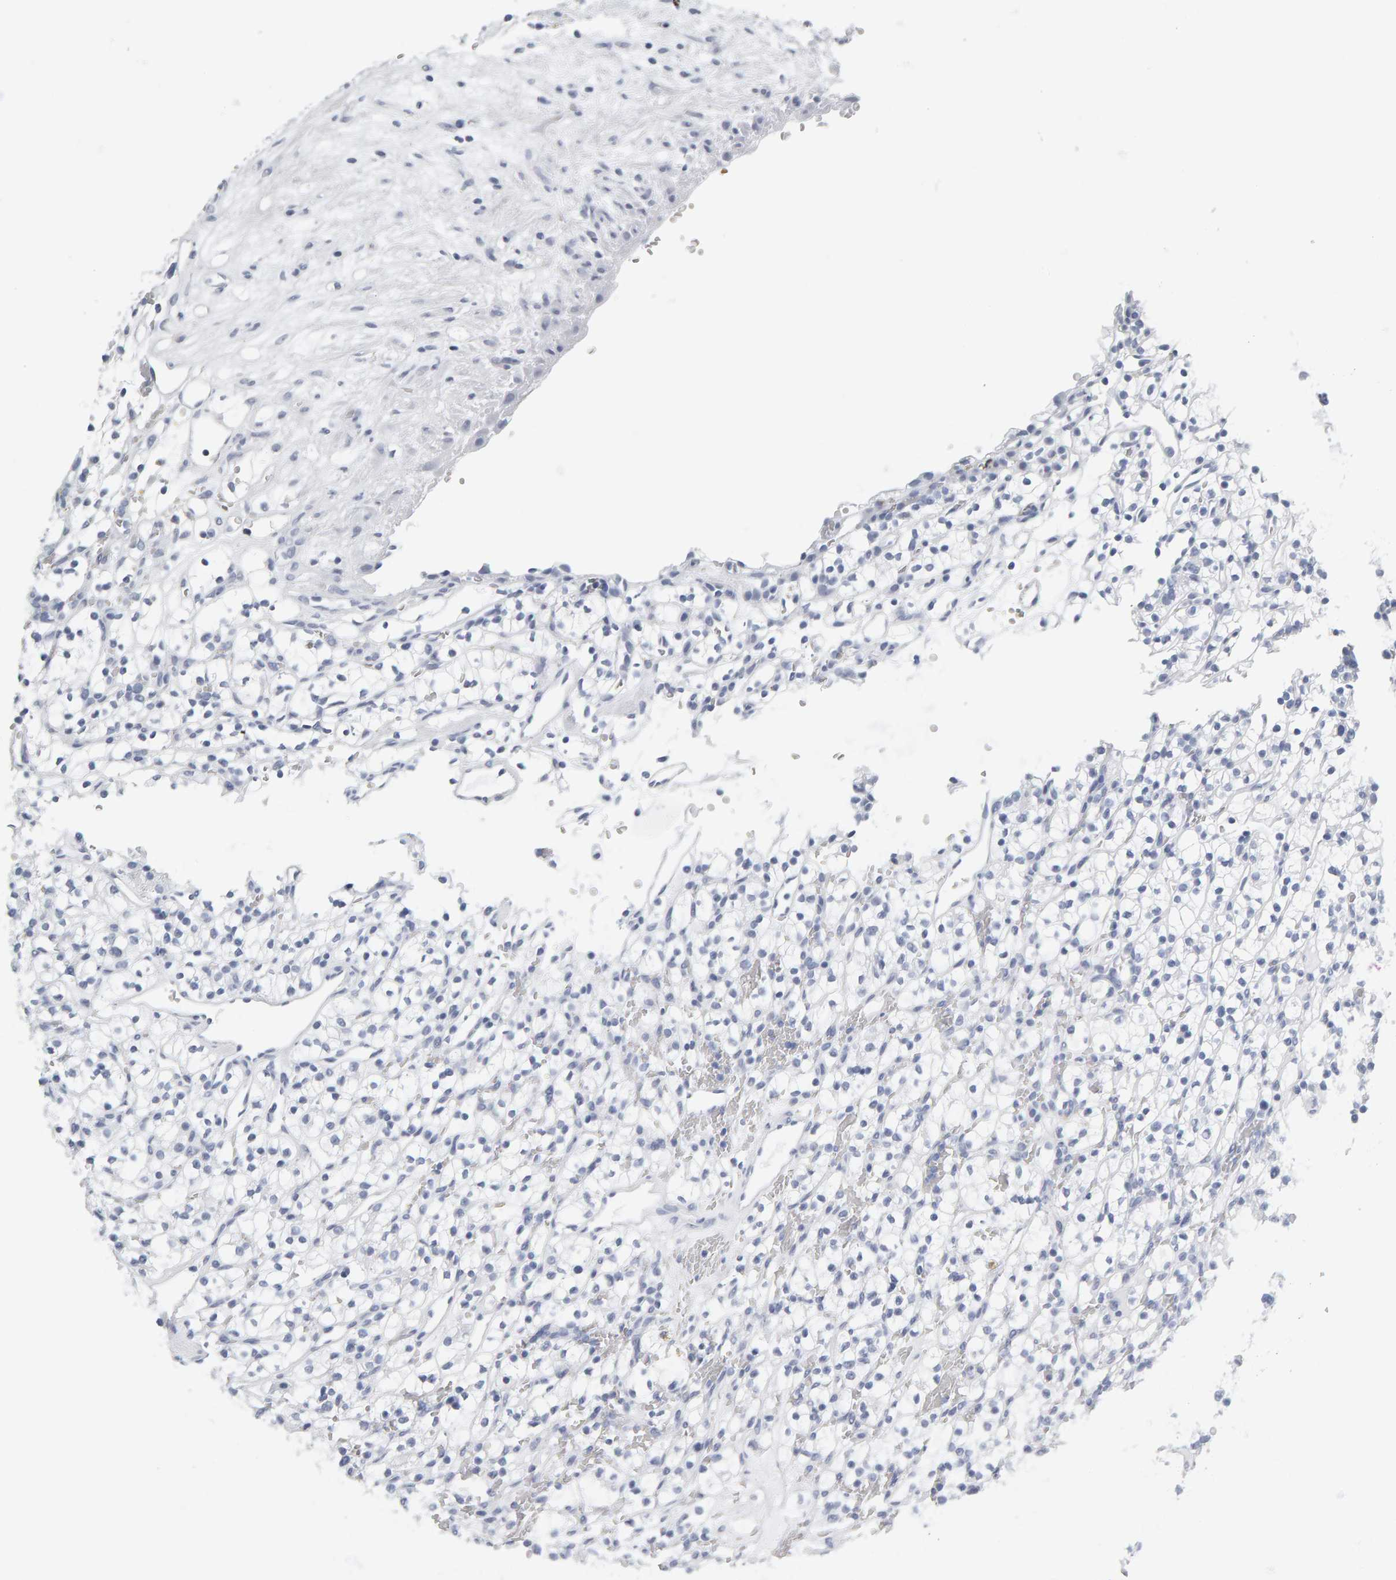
{"staining": {"intensity": "negative", "quantity": "none", "location": "none"}, "tissue": "renal cancer", "cell_type": "Tumor cells", "image_type": "cancer", "snomed": [{"axis": "morphology", "description": "Adenocarcinoma, NOS"}, {"axis": "topography", "description": "Kidney"}], "caption": "Tumor cells are negative for brown protein staining in adenocarcinoma (renal).", "gene": "SPACA3", "patient": {"sex": "female", "age": 57}}